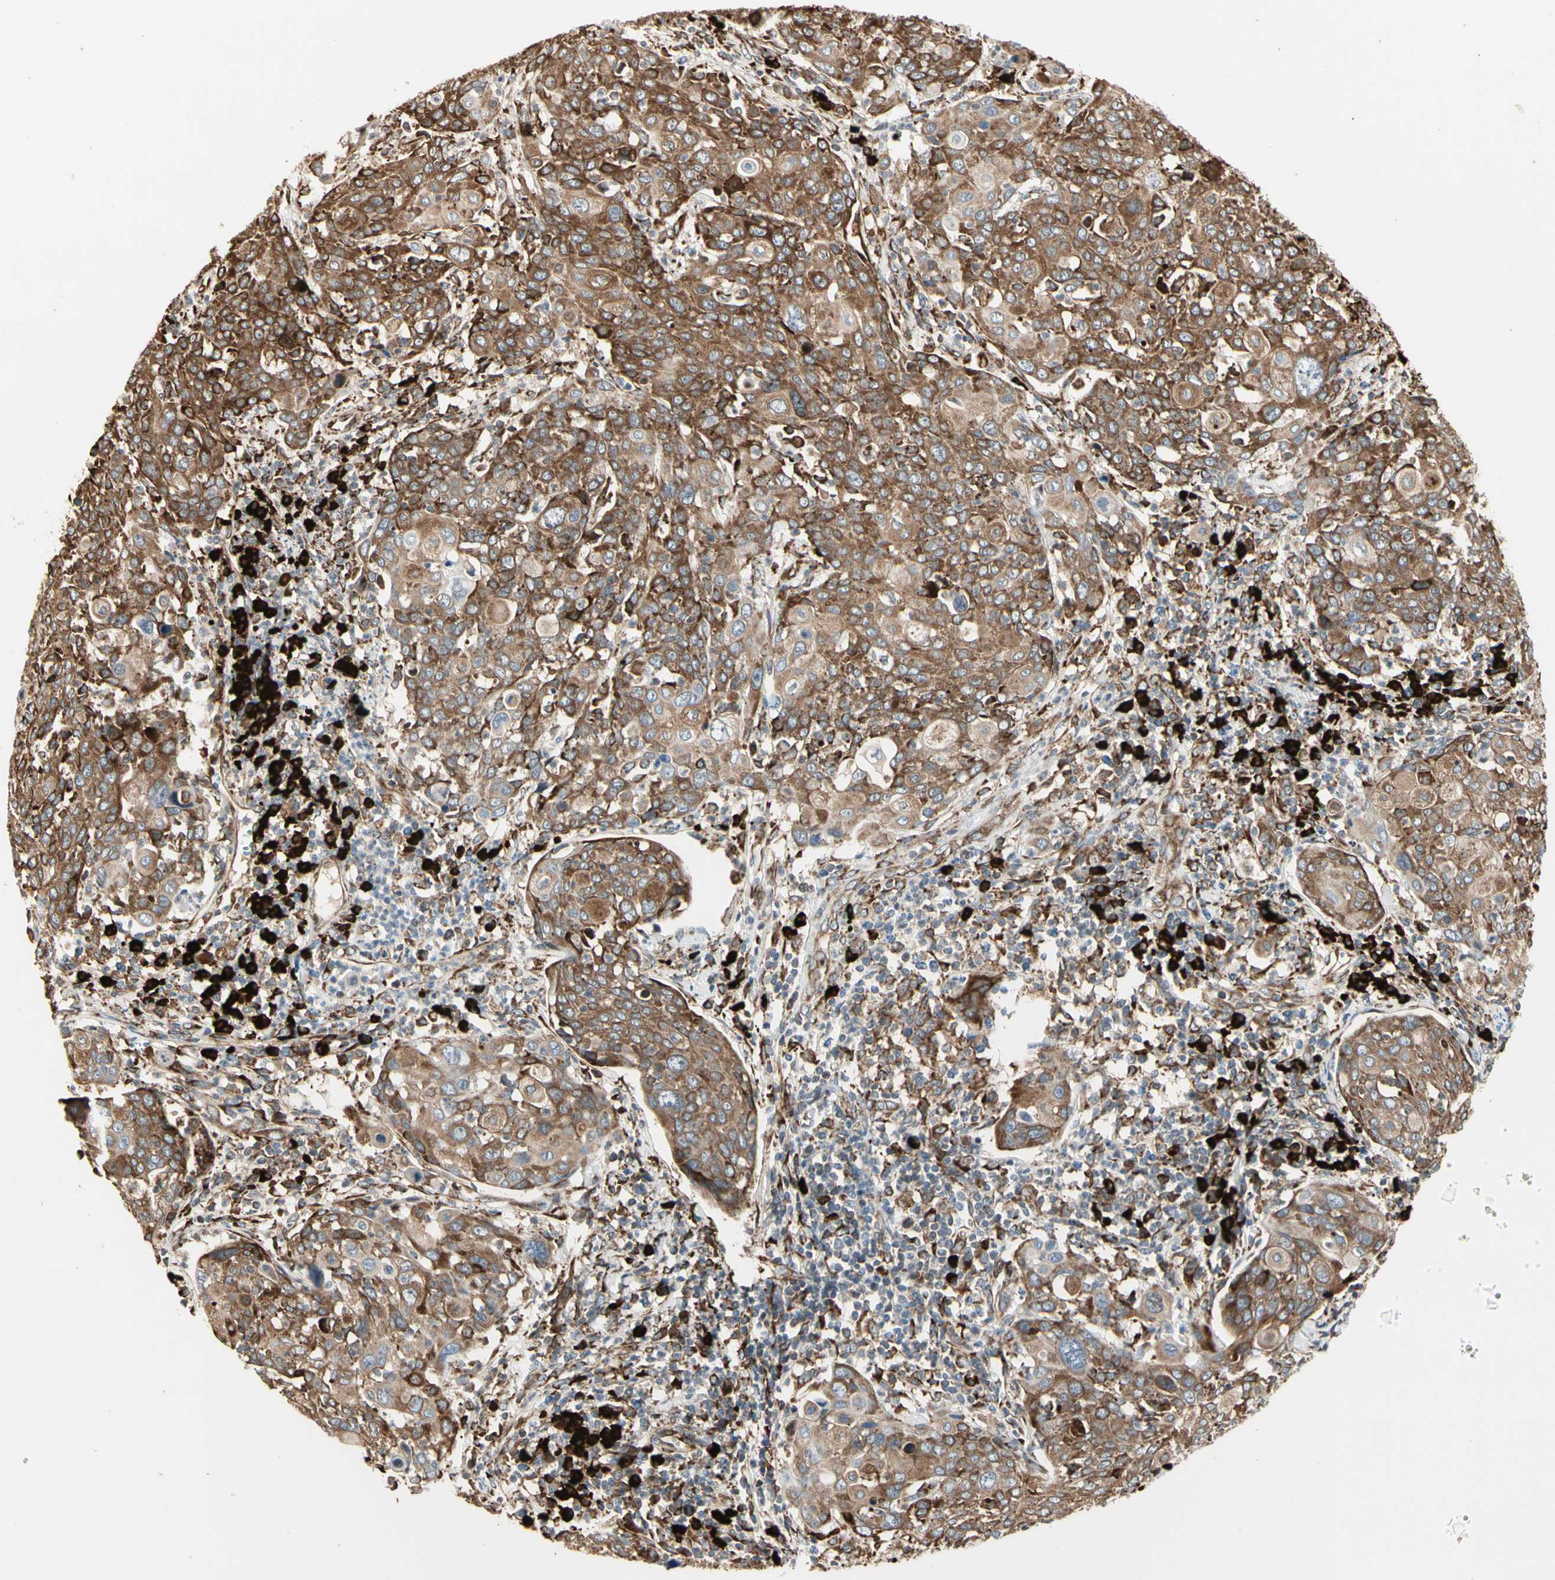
{"staining": {"intensity": "strong", "quantity": ">75%", "location": "cytoplasmic/membranous"}, "tissue": "cervical cancer", "cell_type": "Tumor cells", "image_type": "cancer", "snomed": [{"axis": "morphology", "description": "Squamous cell carcinoma, NOS"}, {"axis": "topography", "description": "Cervix"}], "caption": "Immunohistochemistry (IHC) histopathology image of neoplastic tissue: human squamous cell carcinoma (cervical) stained using immunohistochemistry demonstrates high levels of strong protein expression localized specifically in the cytoplasmic/membranous of tumor cells, appearing as a cytoplasmic/membranous brown color.", "gene": "HSP90B1", "patient": {"sex": "female", "age": 40}}